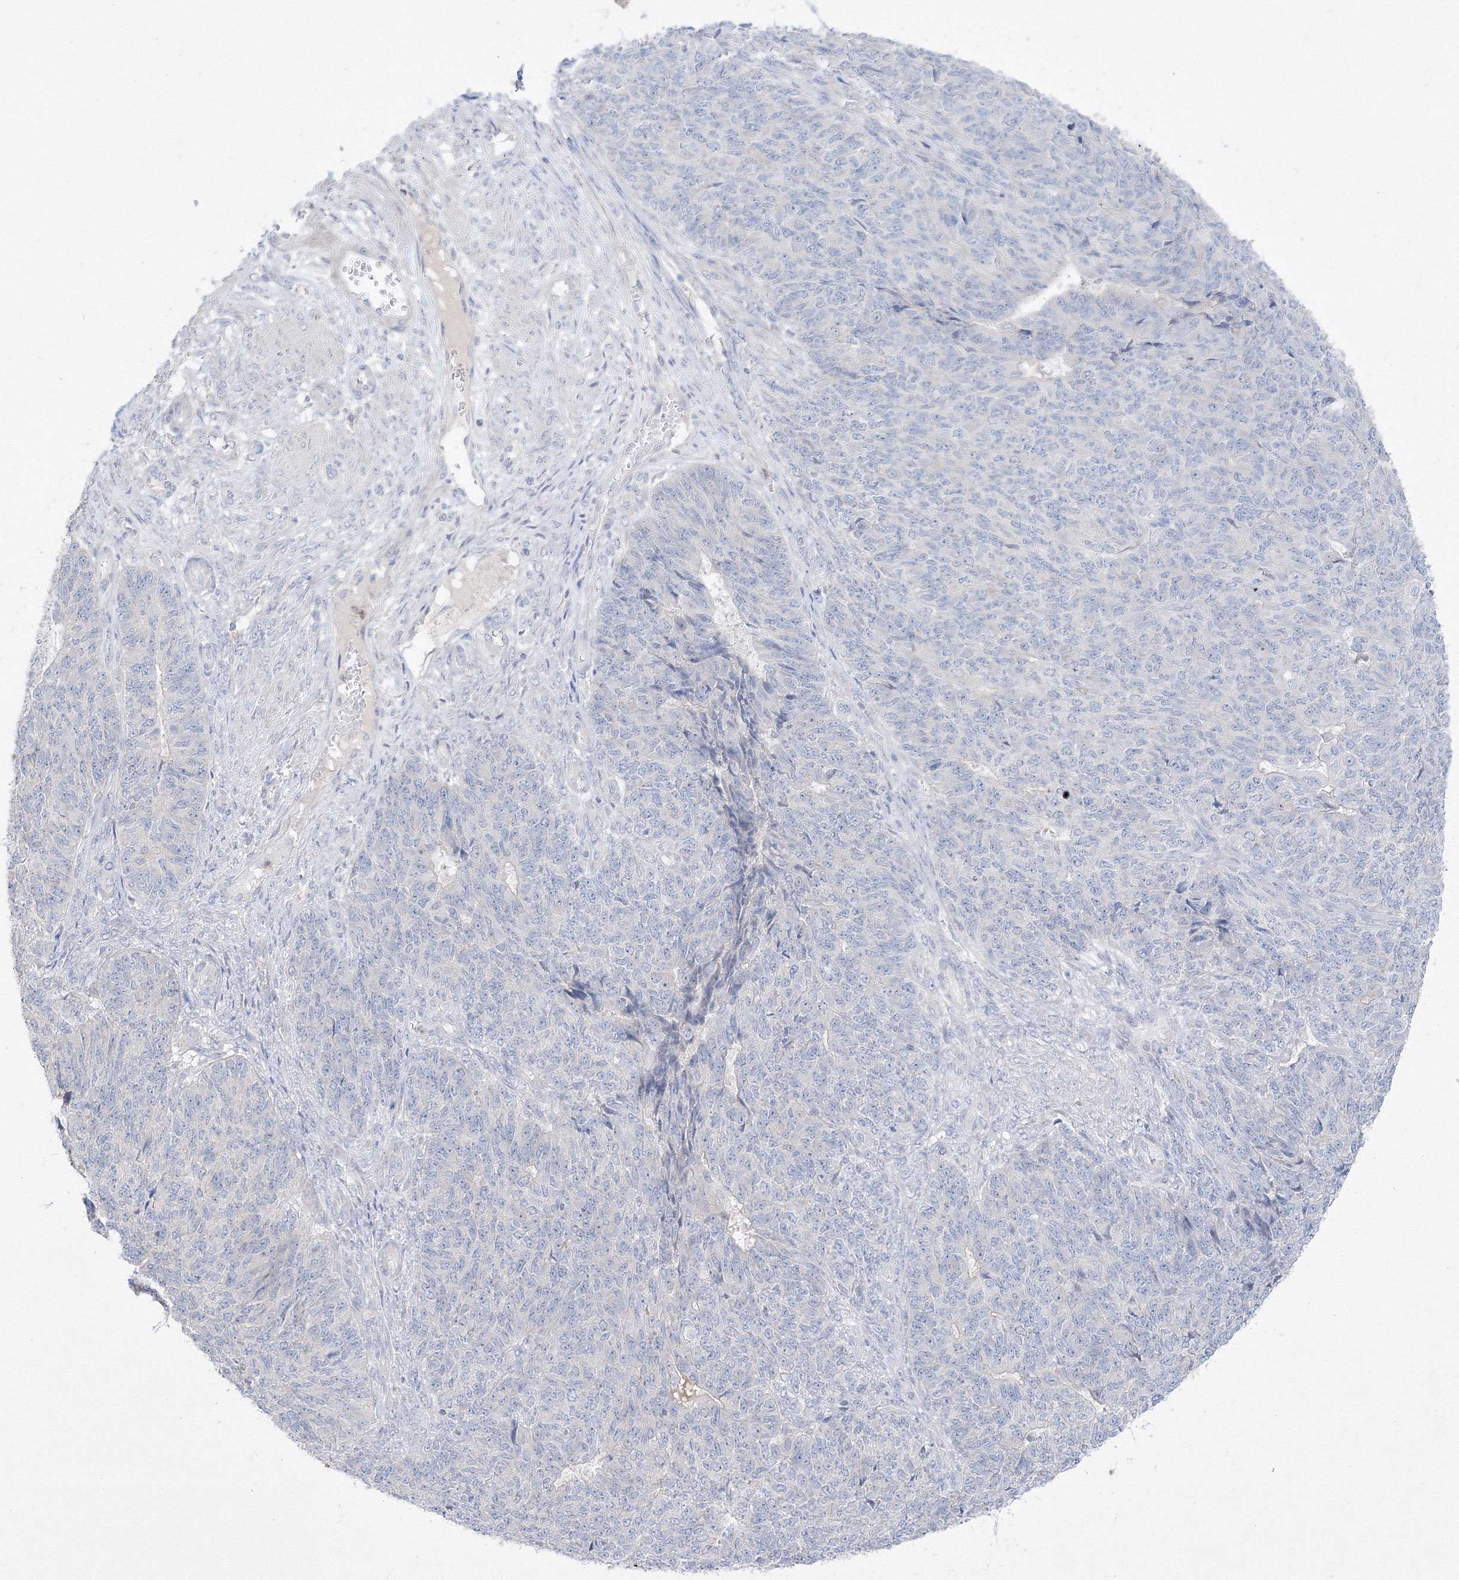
{"staining": {"intensity": "negative", "quantity": "none", "location": "none"}, "tissue": "endometrial cancer", "cell_type": "Tumor cells", "image_type": "cancer", "snomed": [{"axis": "morphology", "description": "Adenocarcinoma, NOS"}, {"axis": "topography", "description": "Endometrium"}], "caption": "There is no significant positivity in tumor cells of endometrial cancer. (DAB IHC with hematoxylin counter stain).", "gene": "FBXL8", "patient": {"sex": "female", "age": 32}}